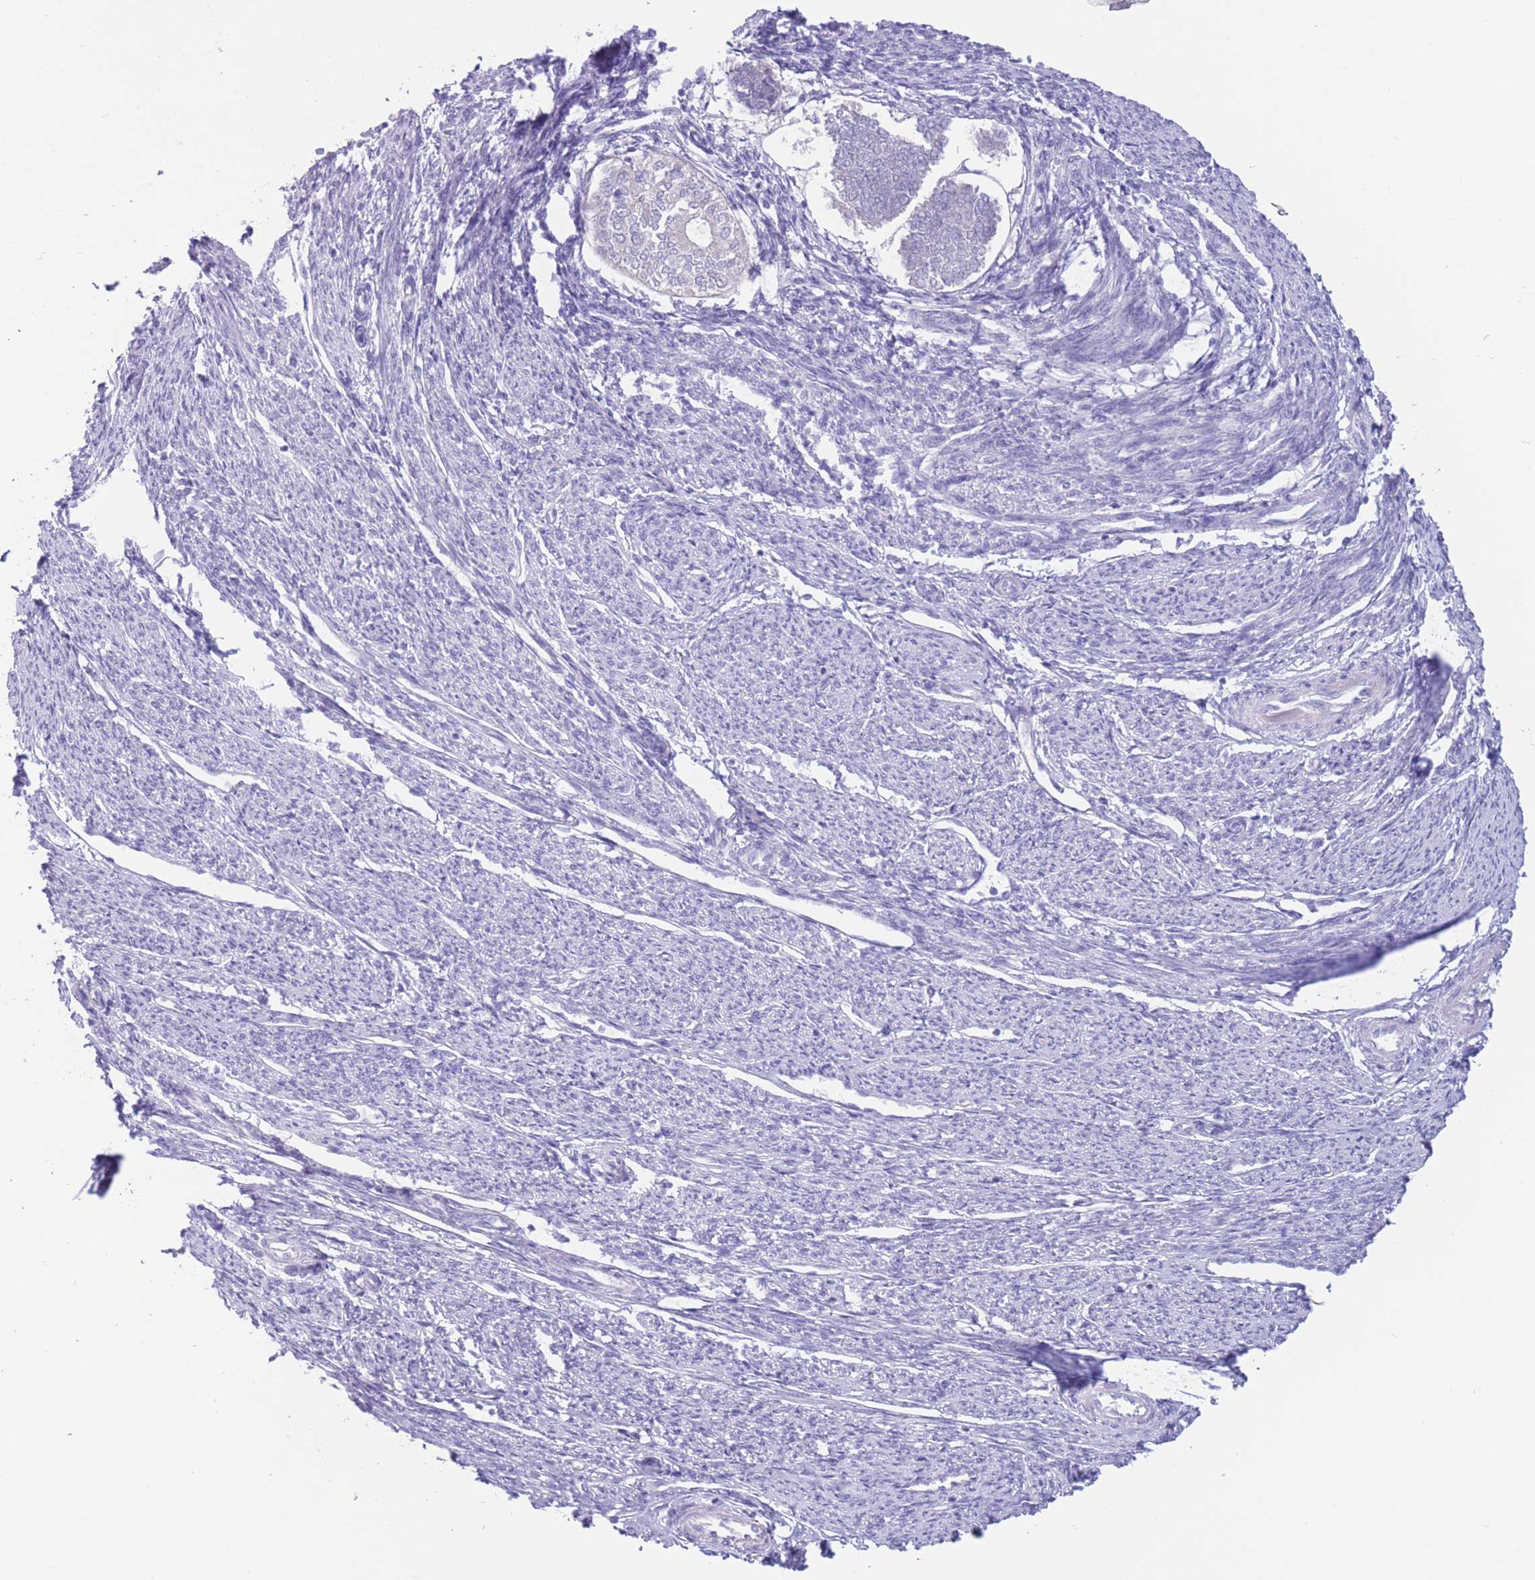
{"staining": {"intensity": "negative", "quantity": "none", "location": "none"}, "tissue": "smooth muscle", "cell_type": "Smooth muscle cells", "image_type": "normal", "snomed": [{"axis": "morphology", "description": "Normal tissue, NOS"}, {"axis": "topography", "description": "Smooth muscle"}, {"axis": "topography", "description": "Uterus"}], "caption": "Image shows no protein staining in smooth muscle cells of normal smooth muscle. (Stains: DAB (3,3'-diaminobenzidine) IHC with hematoxylin counter stain, Microscopy: brightfield microscopy at high magnification).", "gene": "FAH", "patient": {"sex": "female", "age": 59}}